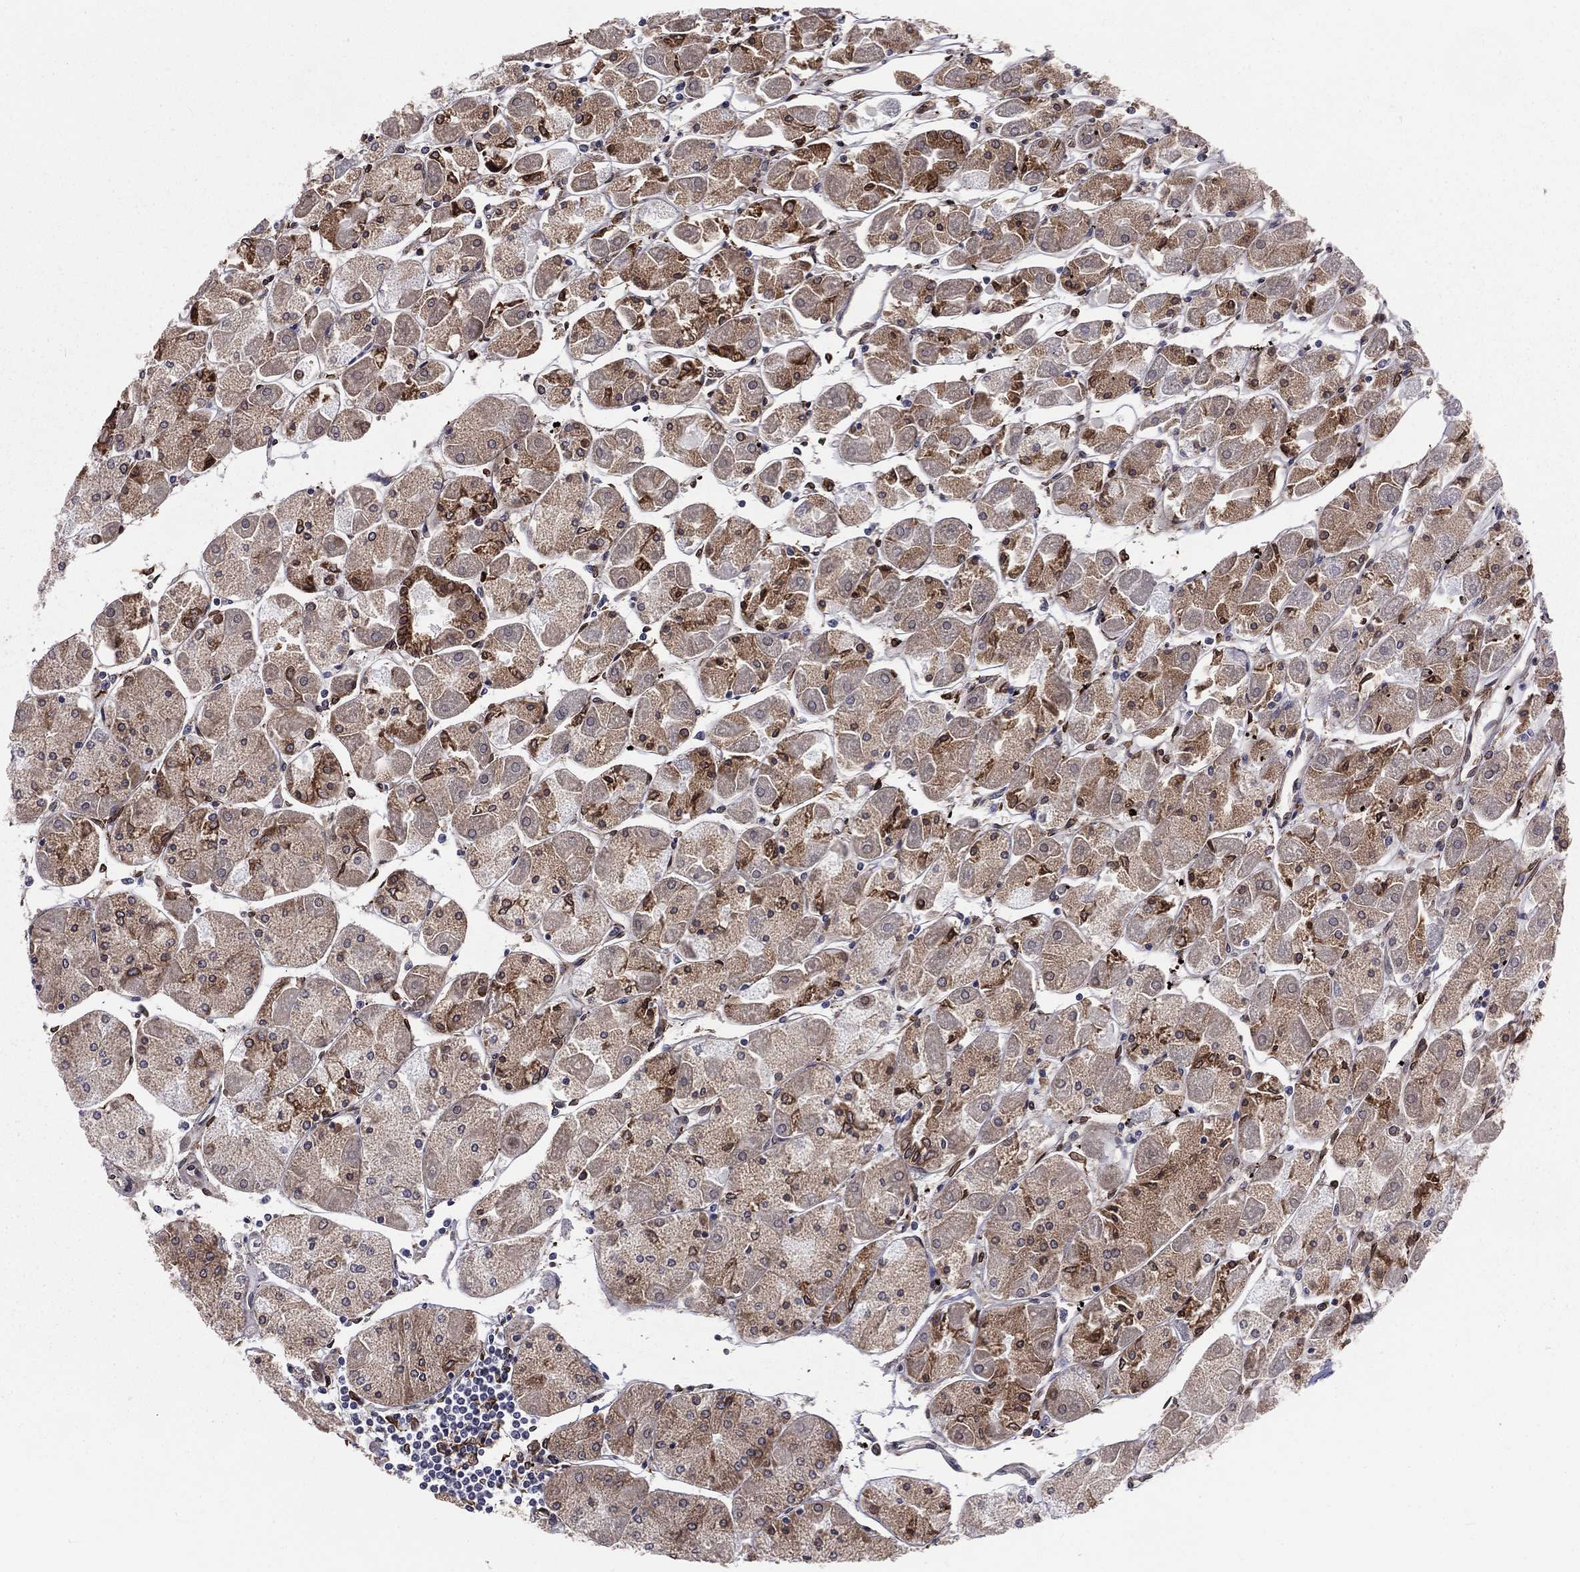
{"staining": {"intensity": "moderate", "quantity": "25%-75%", "location": "cytoplasmic/membranous"}, "tissue": "stomach", "cell_type": "Glandular cells", "image_type": "normal", "snomed": [{"axis": "morphology", "description": "Normal tissue, NOS"}, {"axis": "topography", "description": "Stomach"}], "caption": "Immunohistochemistry (IHC) histopathology image of normal stomach stained for a protein (brown), which exhibits medium levels of moderate cytoplasmic/membranous expression in about 25%-75% of glandular cells.", "gene": "PGRMC1", "patient": {"sex": "male", "age": 70}}